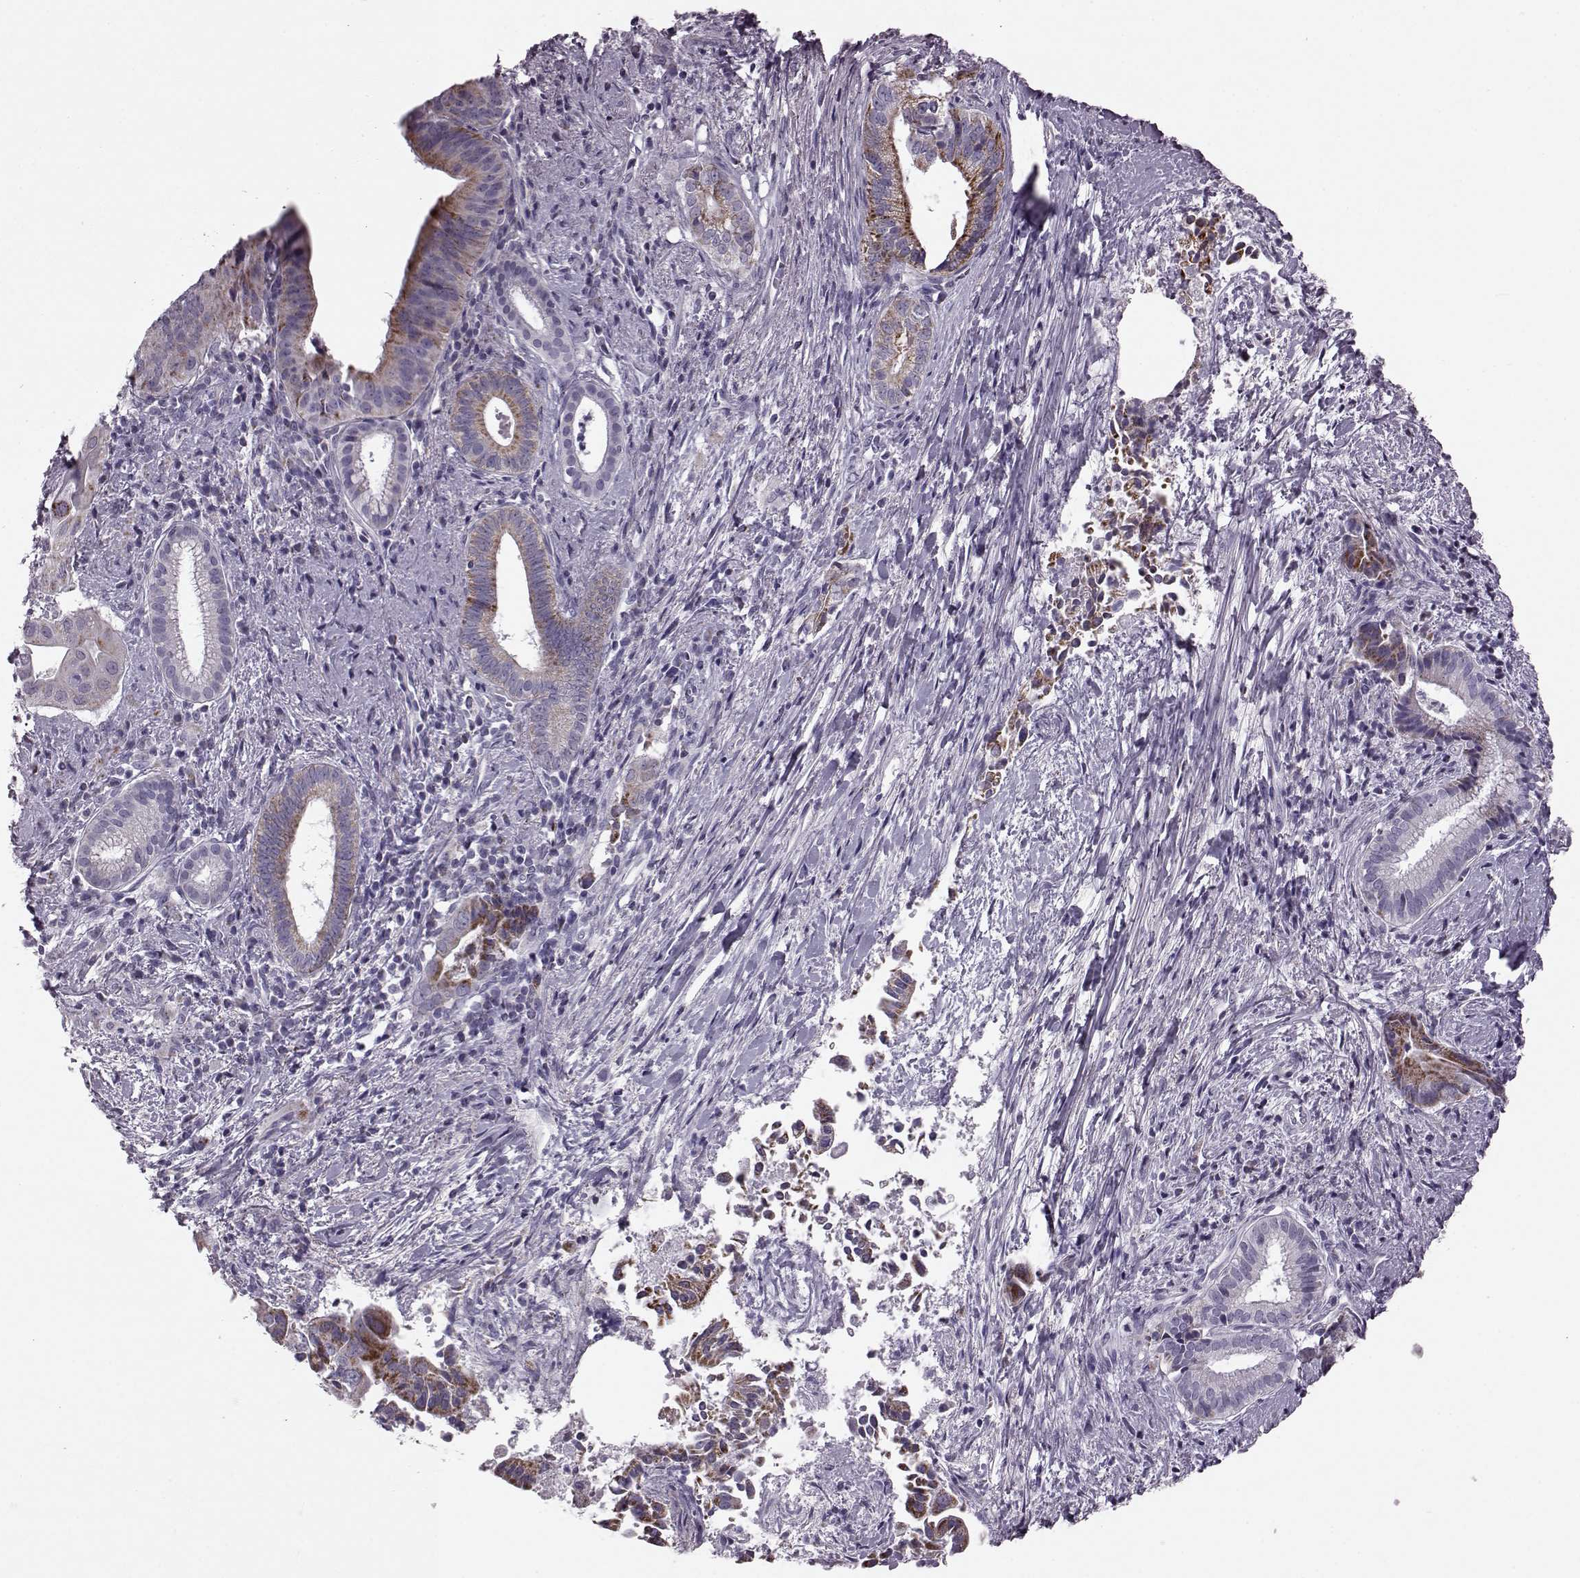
{"staining": {"intensity": "moderate", "quantity": "25%-75%", "location": "cytoplasmic/membranous"}, "tissue": "pancreatic cancer", "cell_type": "Tumor cells", "image_type": "cancer", "snomed": [{"axis": "morphology", "description": "Adenocarcinoma, NOS"}, {"axis": "topography", "description": "Pancreas"}], "caption": "Pancreatic adenocarcinoma was stained to show a protein in brown. There is medium levels of moderate cytoplasmic/membranous expression in approximately 25%-75% of tumor cells.", "gene": "RIMS2", "patient": {"sex": "male", "age": 61}}